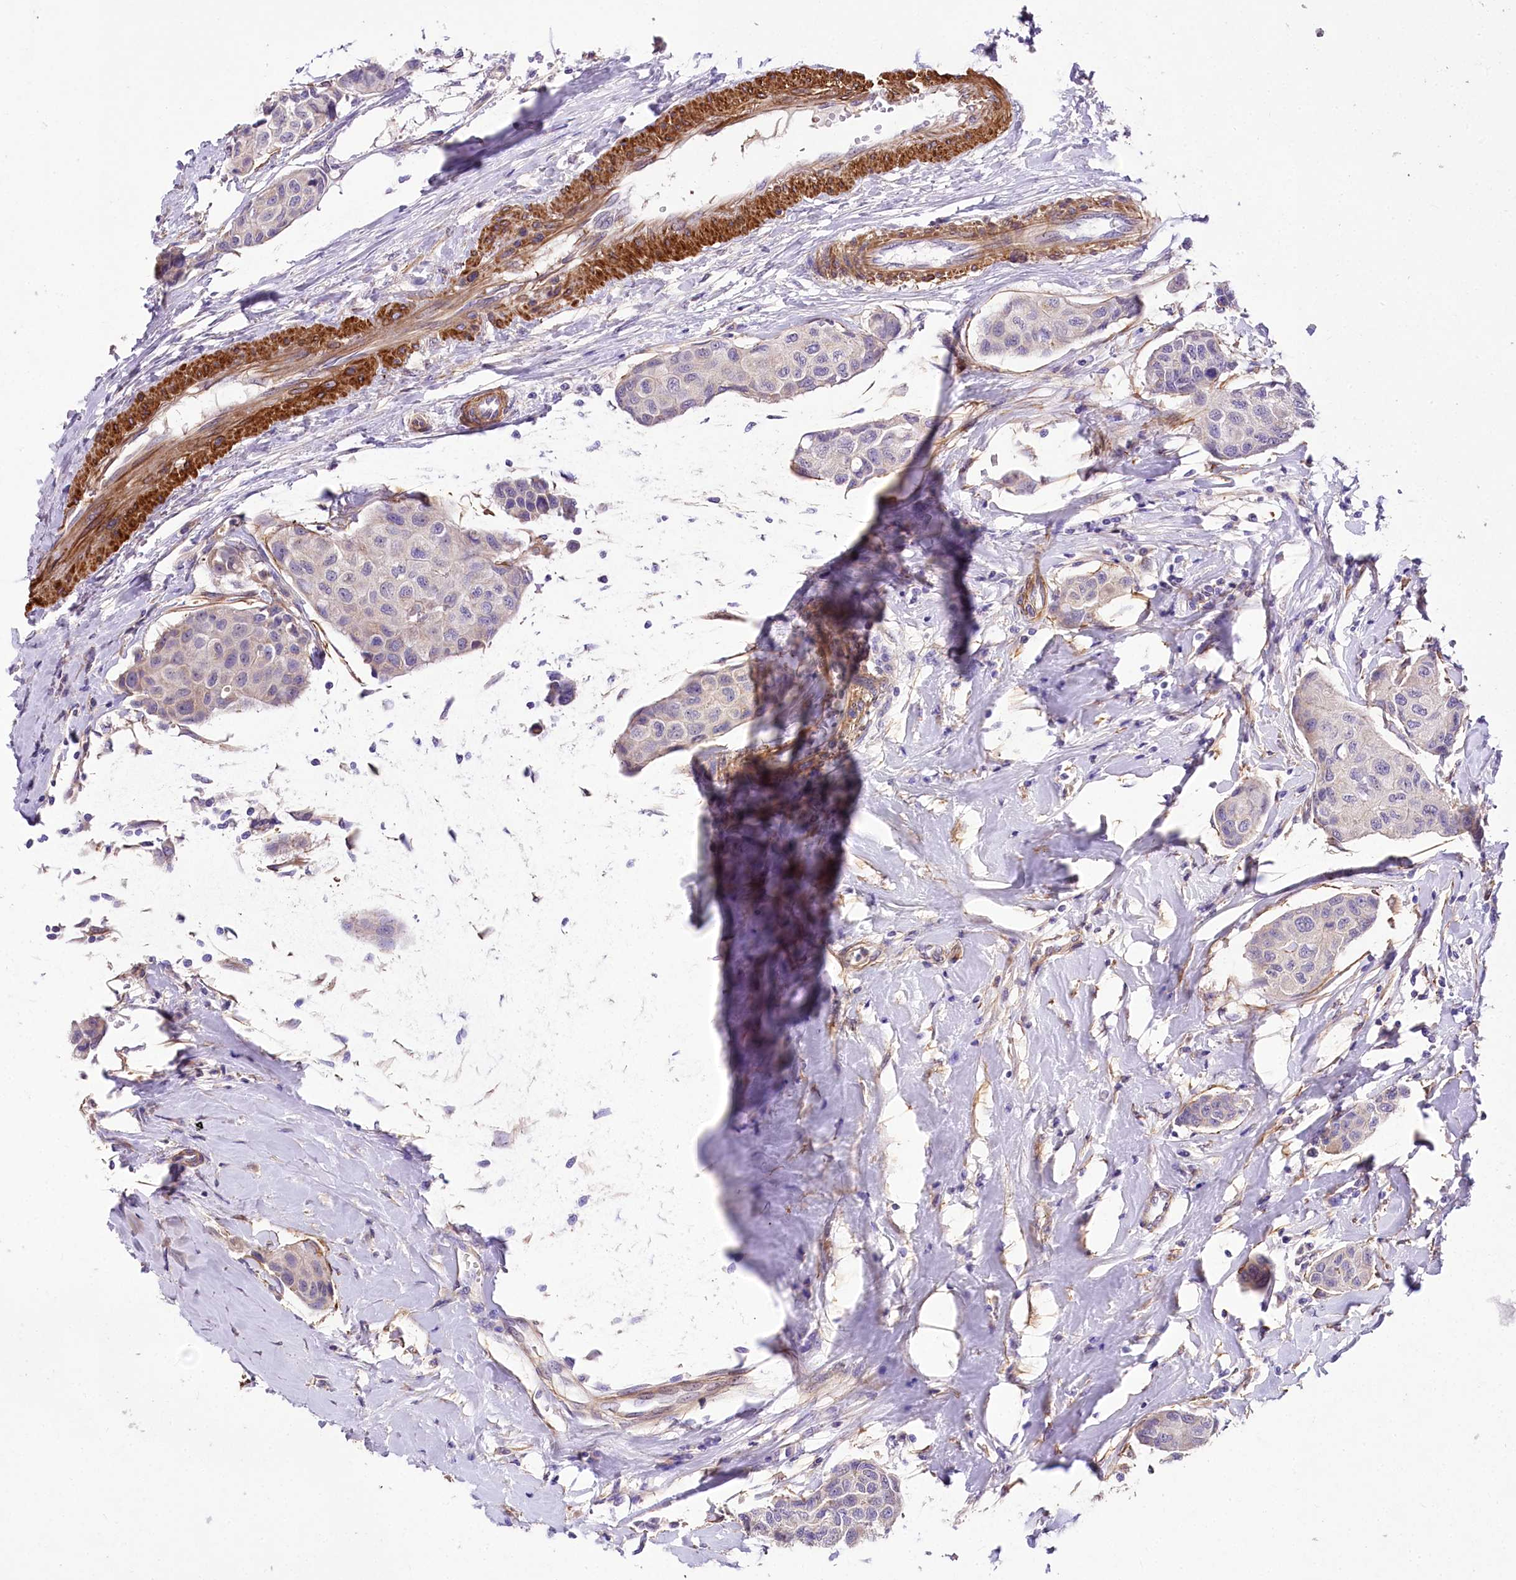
{"staining": {"intensity": "negative", "quantity": "none", "location": "none"}, "tissue": "breast cancer", "cell_type": "Tumor cells", "image_type": "cancer", "snomed": [{"axis": "morphology", "description": "Duct carcinoma"}, {"axis": "topography", "description": "Breast"}], "caption": "Micrograph shows no significant protein expression in tumor cells of breast cancer (infiltrating ductal carcinoma).", "gene": "RDH16", "patient": {"sex": "female", "age": 80}}